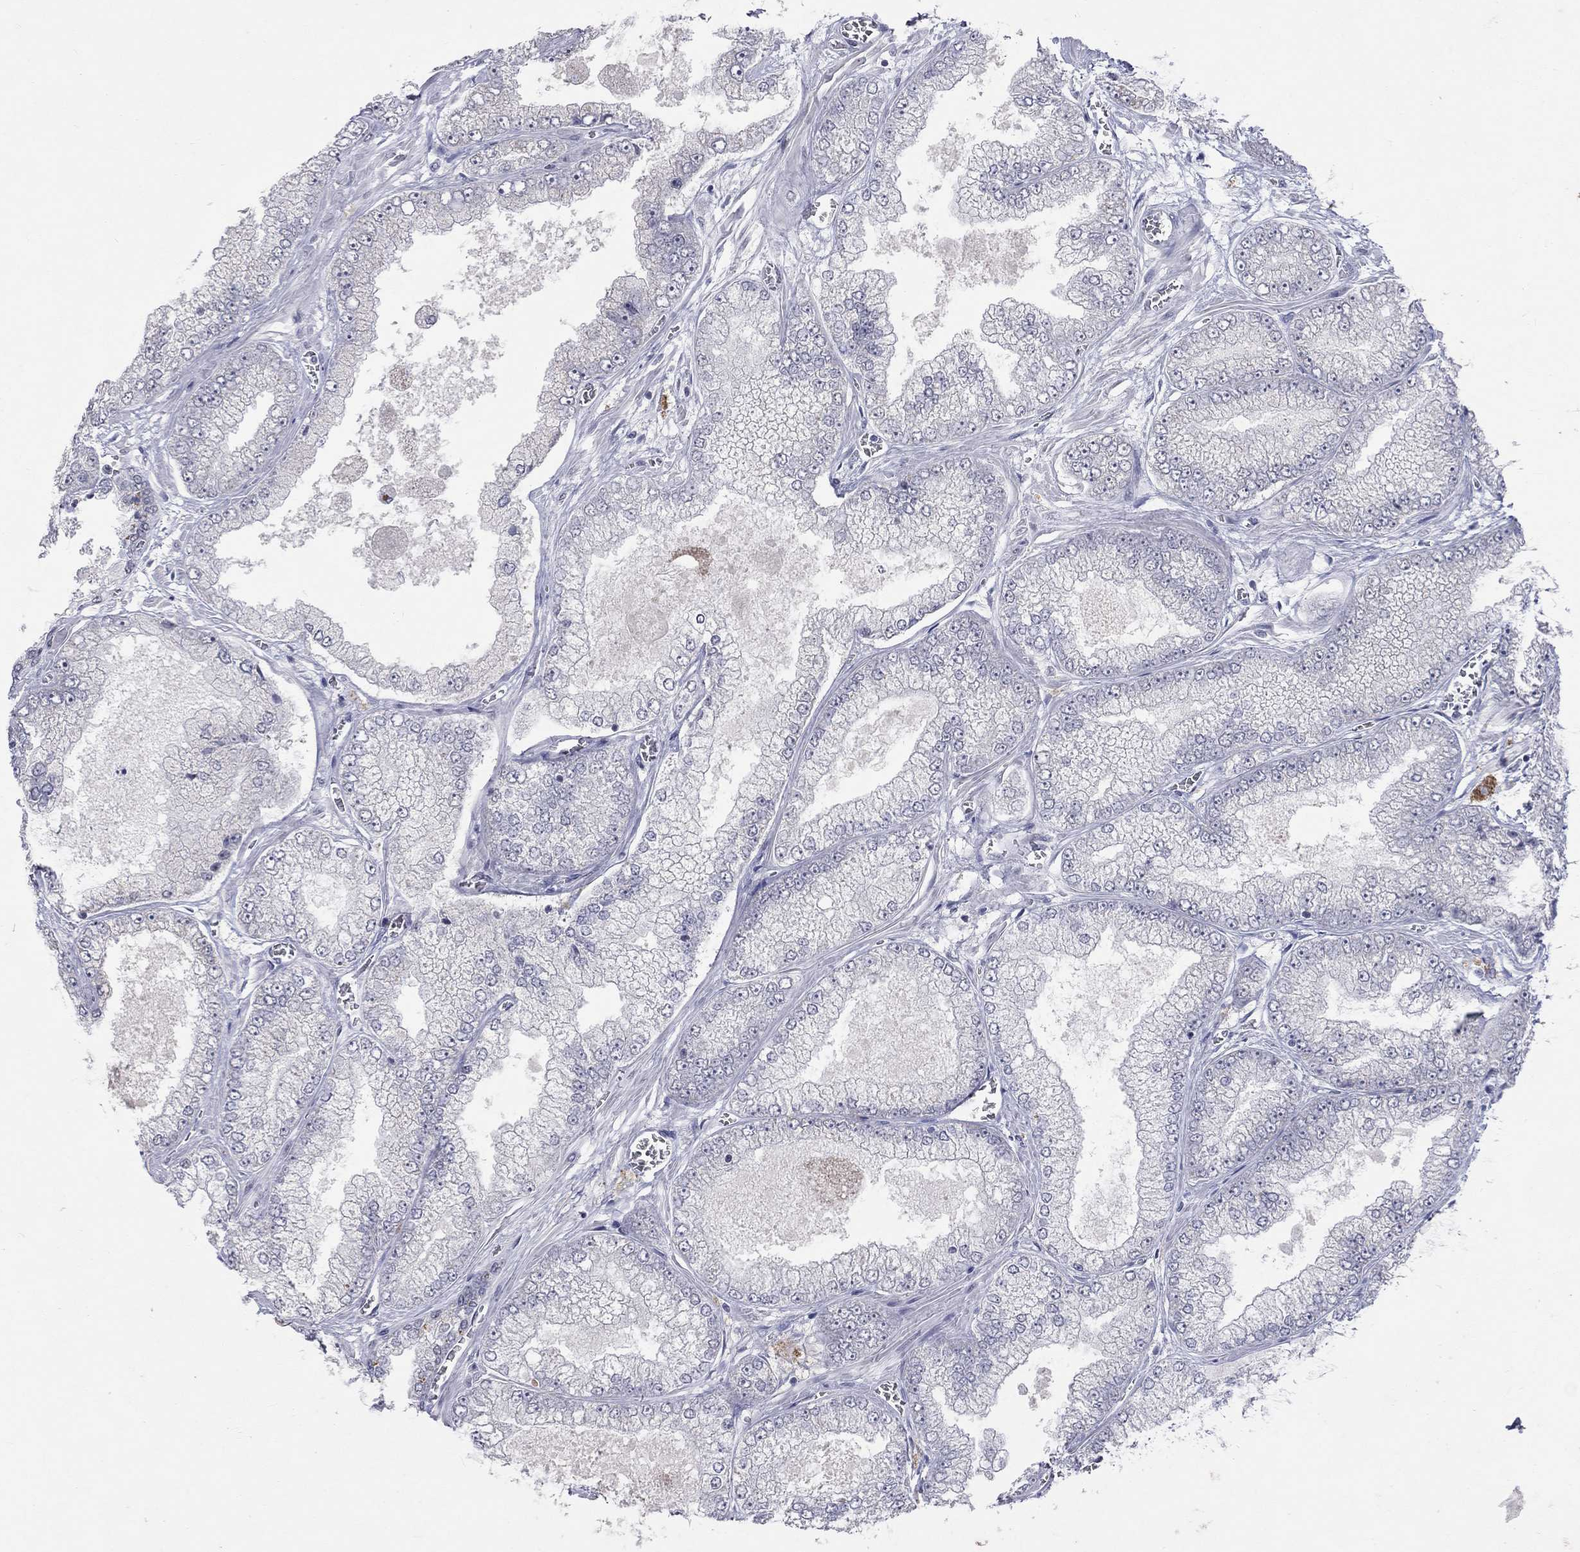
{"staining": {"intensity": "negative", "quantity": "none", "location": "none"}, "tissue": "prostate cancer", "cell_type": "Tumor cells", "image_type": "cancer", "snomed": [{"axis": "morphology", "description": "Adenocarcinoma, Low grade"}, {"axis": "topography", "description": "Prostate"}], "caption": "Tumor cells show no significant expression in prostate low-grade adenocarcinoma.", "gene": "TMEM143", "patient": {"sex": "male", "age": 57}}